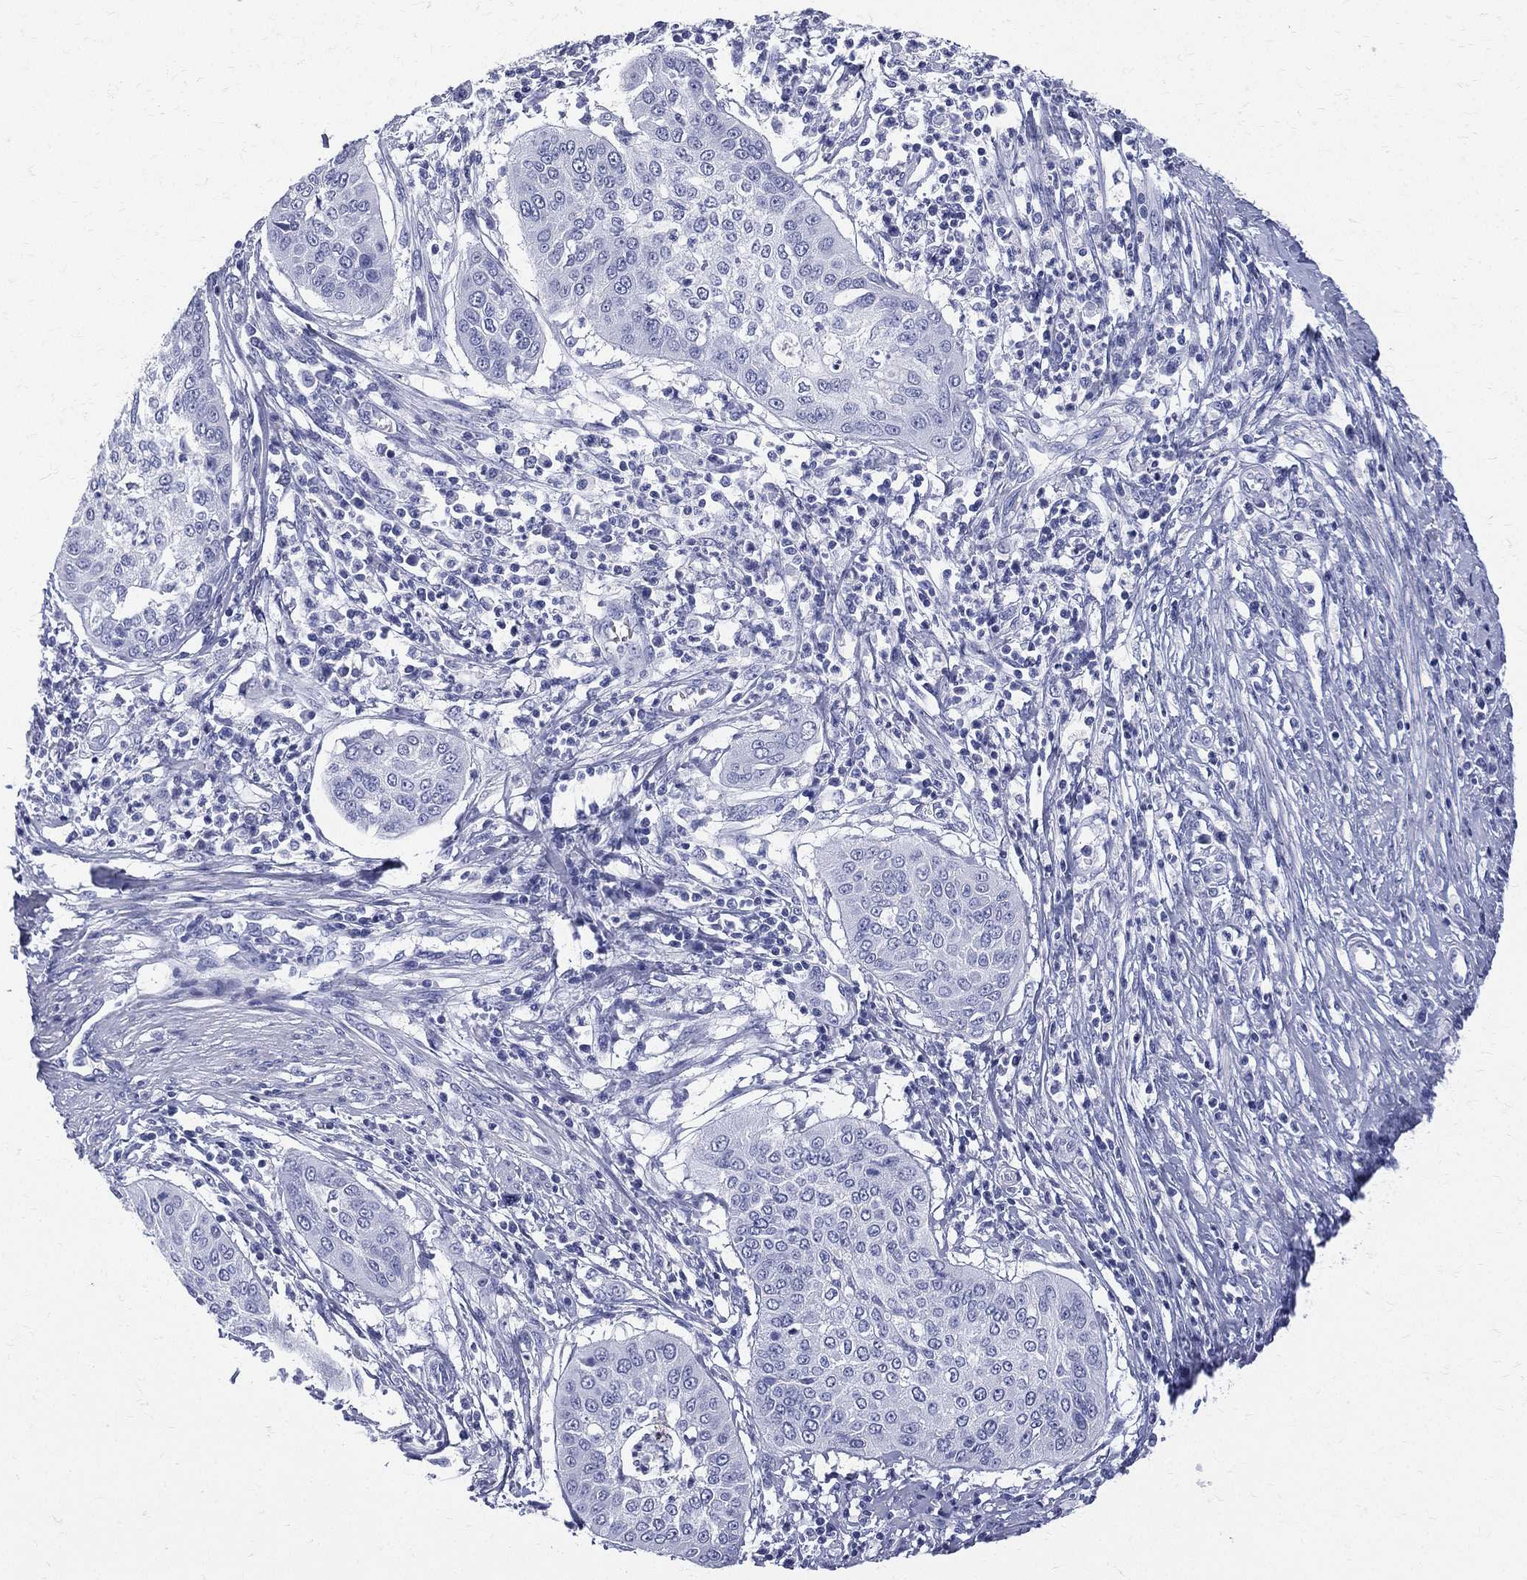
{"staining": {"intensity": "negative", "quantity": "none", "location": "none"}, "tissue": "cervical cancer", "cell_type": "Tumor cells", "image_type": "cancer", "snomed": [{"axis": "morphology", "description": "Normal tissue, NOS"}, {"axis": "morphology", "description": "Squamous cell carcinoma, NOS"}, {"axis": "topography", "description": "Cervix"}], "caption": "The photomicrograph reveals no staining of tumor cells in cervical cancer.", "gene": "ETNPPL", "patient": {"sex": "female", "age": 39}}